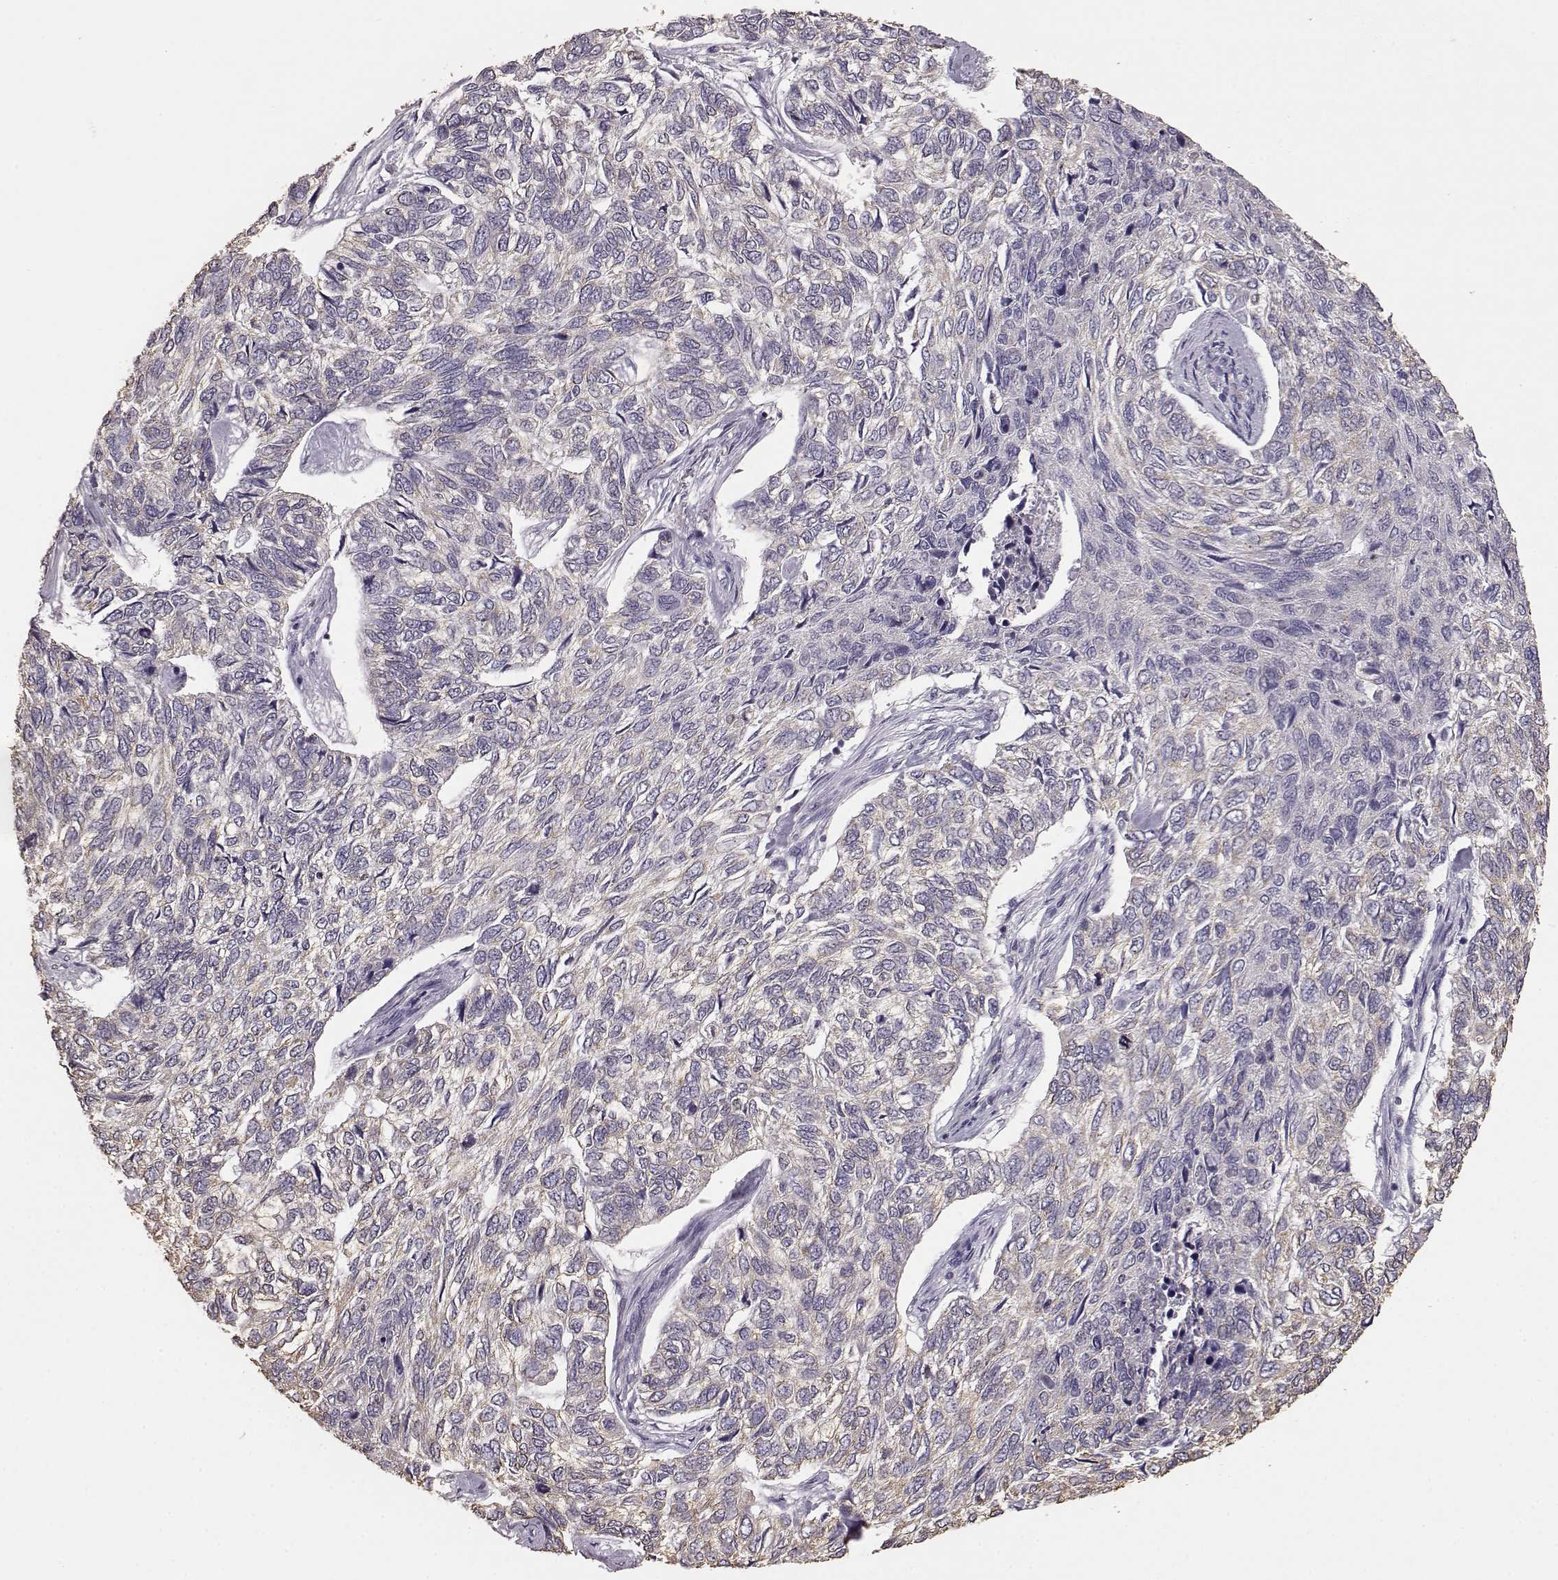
{"staining": {"intensity": "weak", "quantity": "25%-75%", "location": "cytoplasmic/membranous"}, "tissue": "skin cancer", "cell_type": "Tumor cells", "image_type": "cancer", "snomed": [{"axis": "morphology", "description": "Basal cell carcinoma"}, {"axis": "topography", "description": "Skin"}], "caption": "Skin basal cell carcinoma stained with a brown dye shows weak cytoplasmic/membranous positive staining in approximately 25%-75% of tumor cells.", "gene": "GABRG3", "patient": {"sex": "female", "age": 65}}